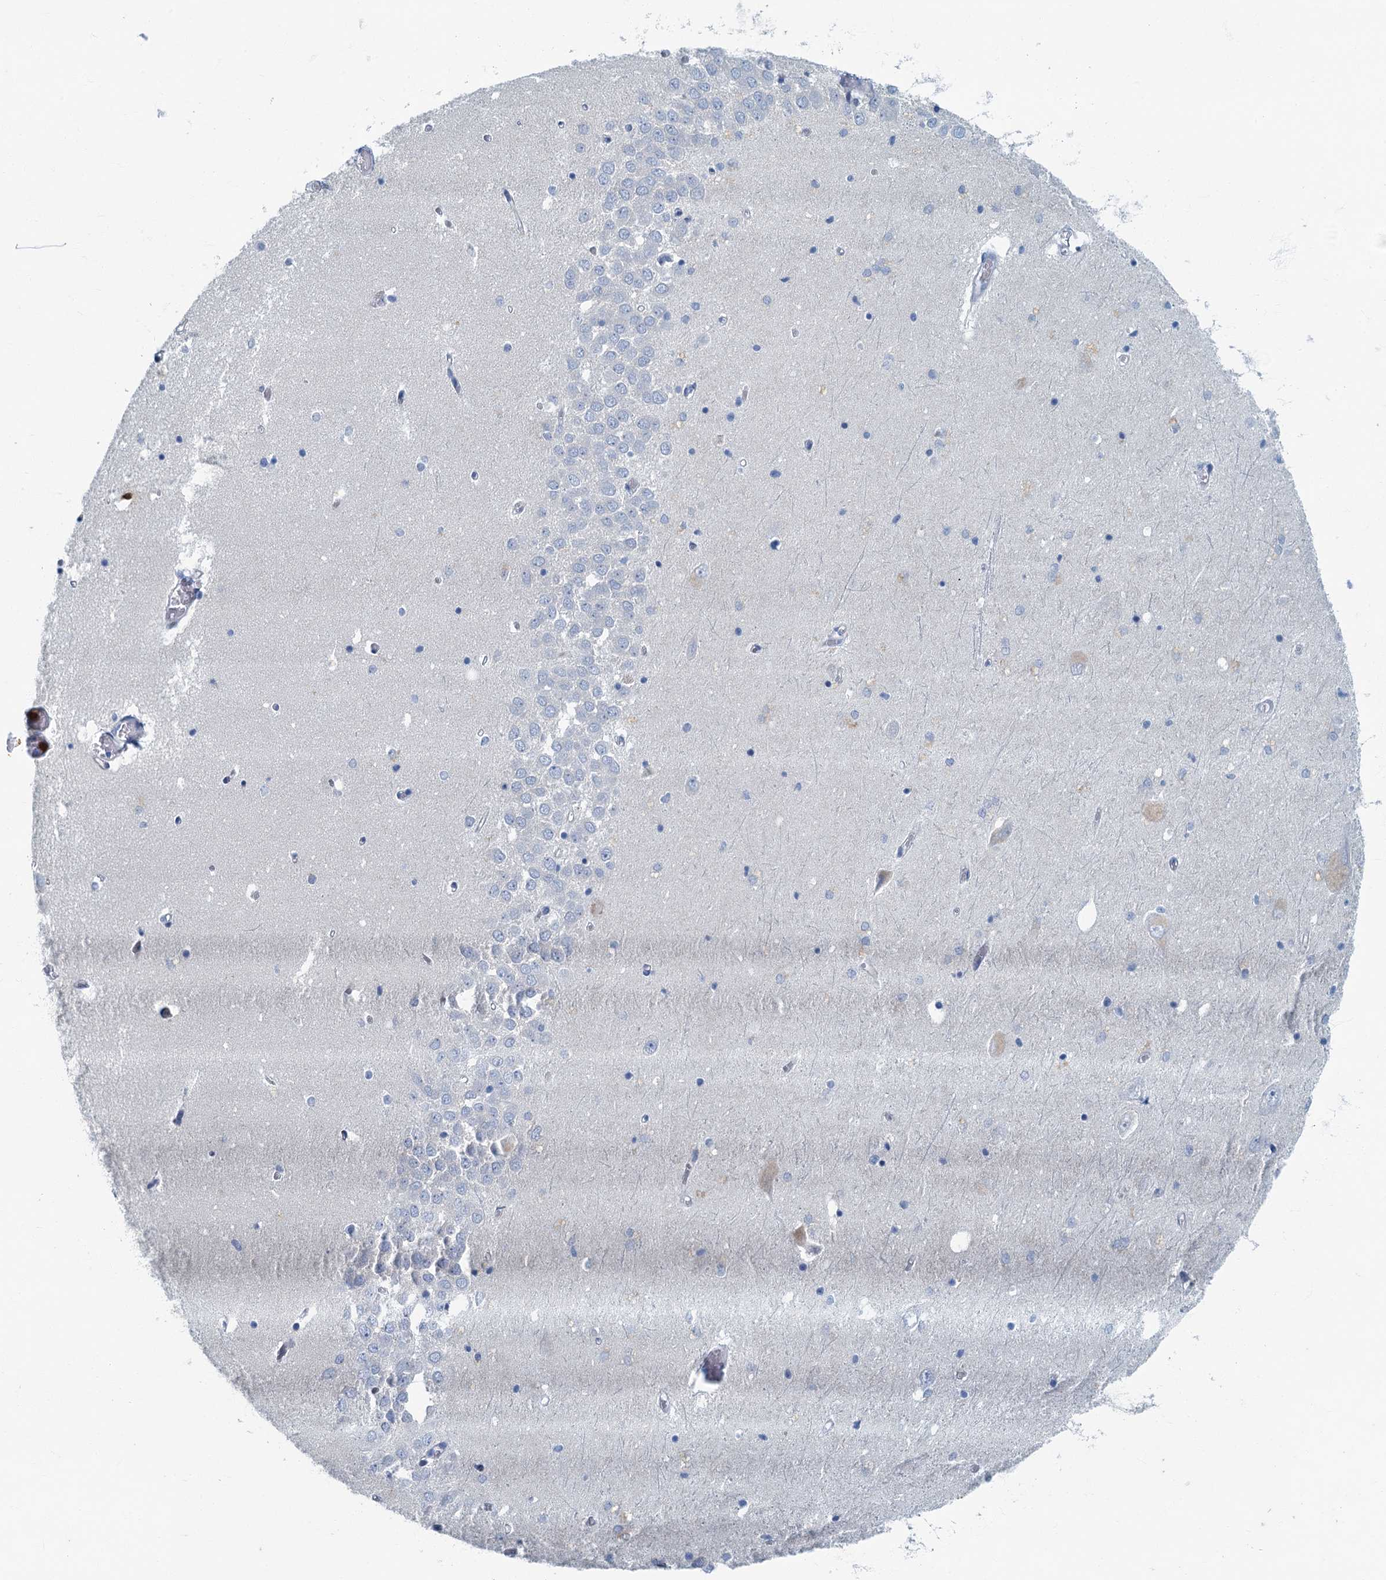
{"staining": {"intensity": "negative", "quantity": "none", "location": "none"}, "tissue": "hippocampus", "cell_type": "Glial cells", "image_type": "normal", "snomed": [{"axis": "morphology", "description": "Normal tissue, NOS"}, {"axis": "topography", "description": "Hippocampus"}], "caption": "Image shows no significant protein expression in glial cells of unremarkable hippocampus. (Brightfield microscopy of DAB (3,3'-diaminobenzidine) immunohistochemistry at high magnification).", "gene": "ANKDD1A", "patient": {"sex": "male", "age": 70}}